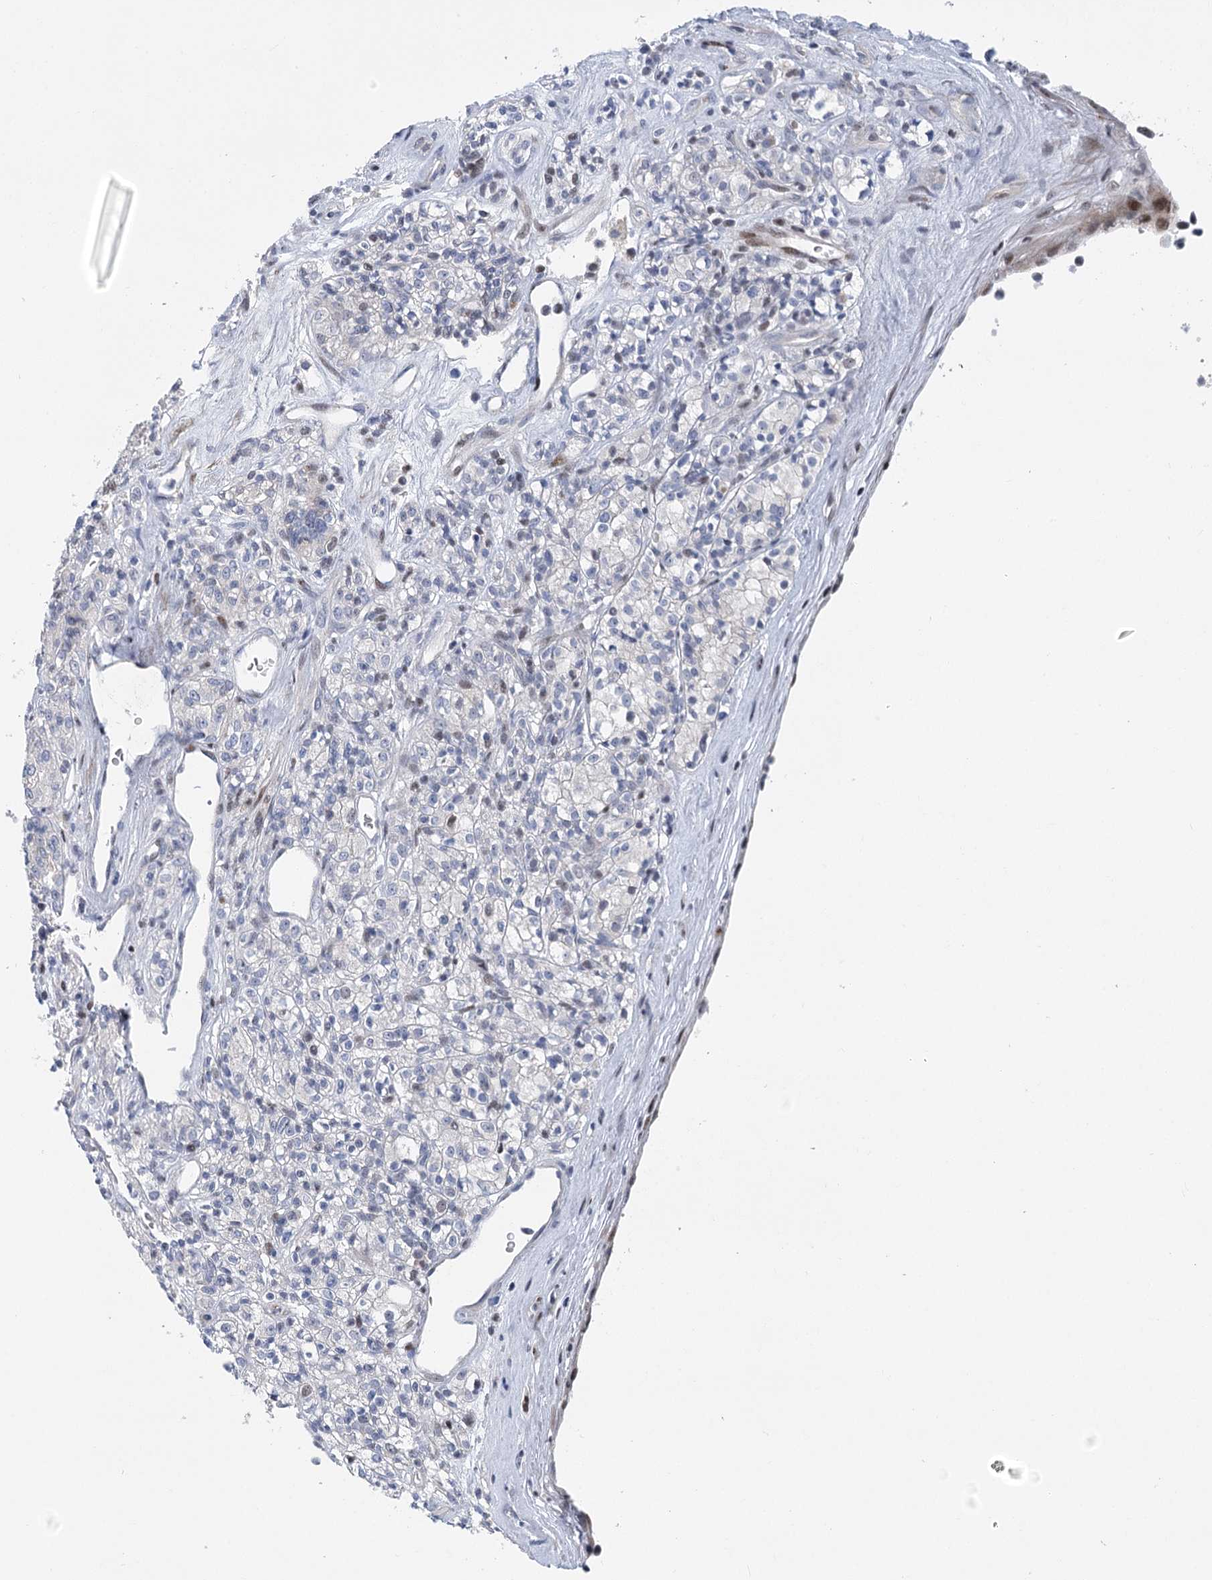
{"staining": {"intensity": "negative", "quantity": "none", "location": "none"}, "tissue": "renal cancer", "cell_type": "Tumor cells", "image_type": "cancer", "snomed": [{"axis": "morphology", "description": "Adenocarcinoma, NOS"}, {"axis": "topography", "description": "Kidney"}], "caption": "Renal cancer was stained to show a protein in brown. There is no significant staining in tumor cells.", "gene": "CAMTA1", "patient": {"sex": "male", "age": 77}}